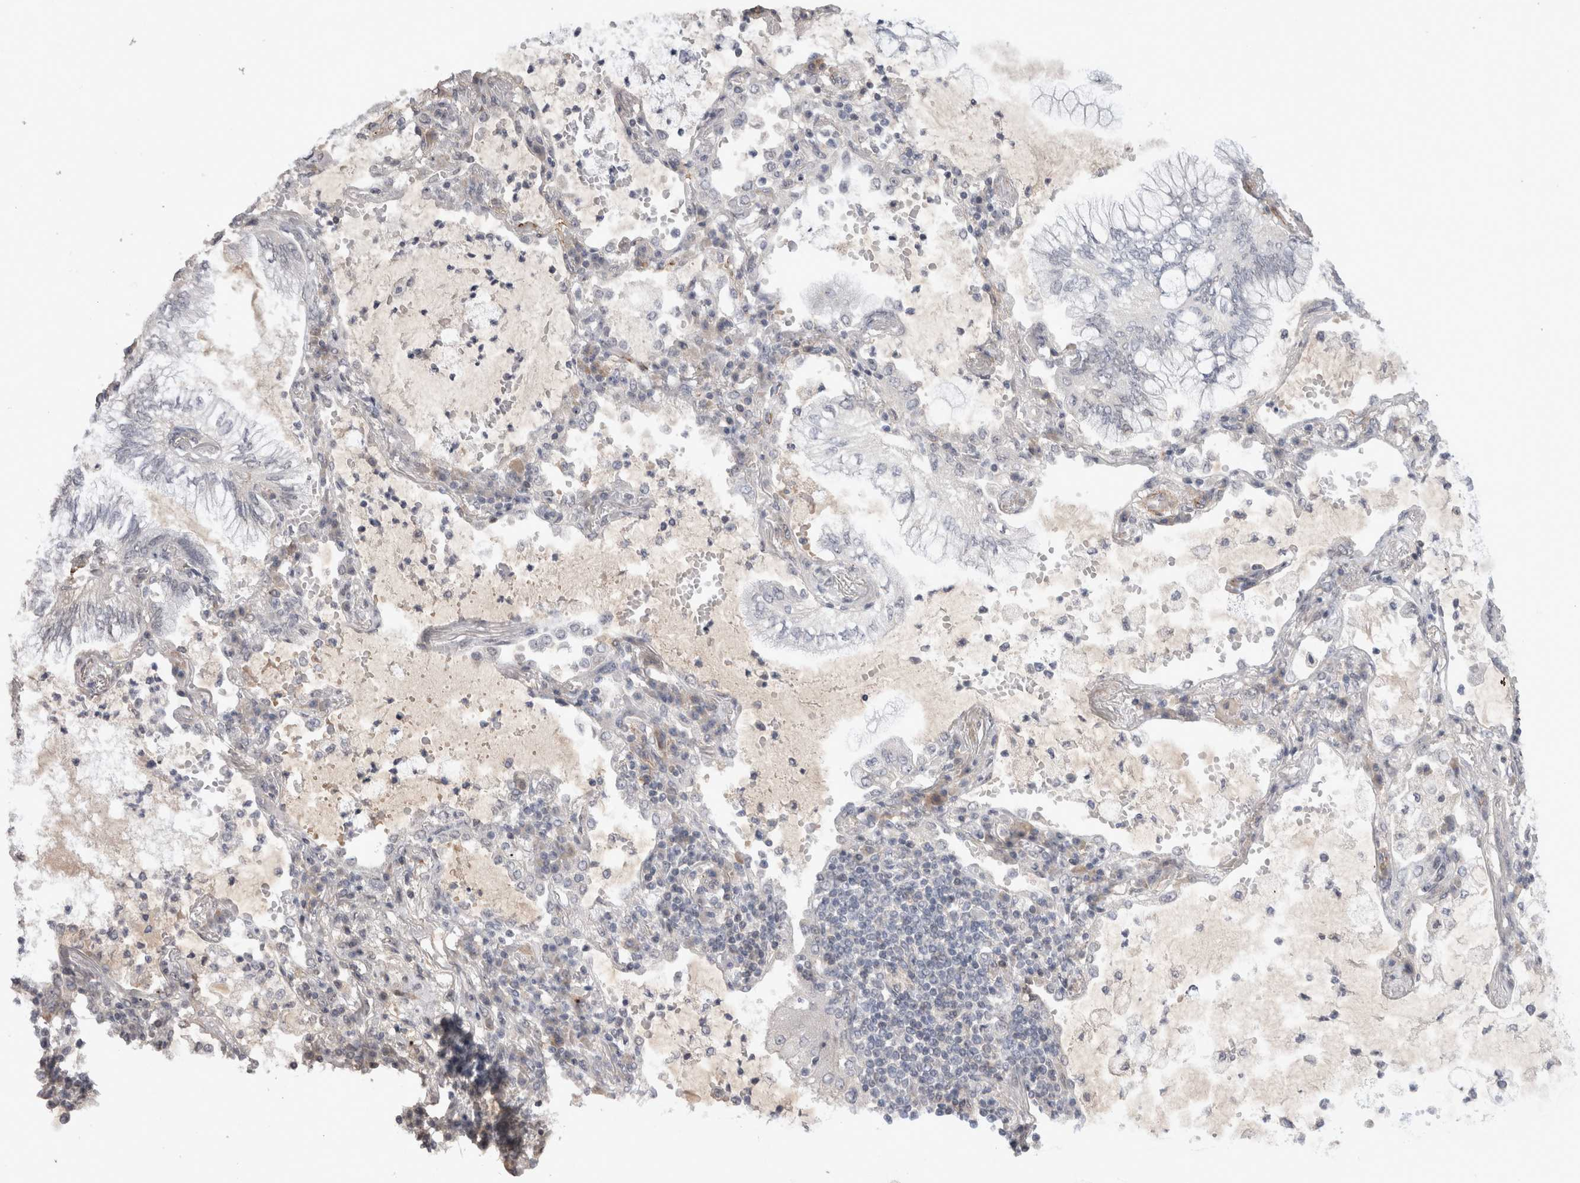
{"staining": {"intensity": "negative", "quantity": "none", "location": "none"}, "tissue": "lung cancer", "cell_type": "Tumor cells", "image_type": "cancer", "snomed": [{"axis": "morphology", "description": "Adenocarcinoma, NOS"}, {"axis": "topography", "description": "Lung"}], "caption": "An immunohistochemistry photomicrograph of lung cancer (adenocarcinoma) is shown. There is no staining in tumor cells of lung cancer (adenocarcinoma).", "gene": "CDH13", "patient": {"sex": "female", "age": 70}}